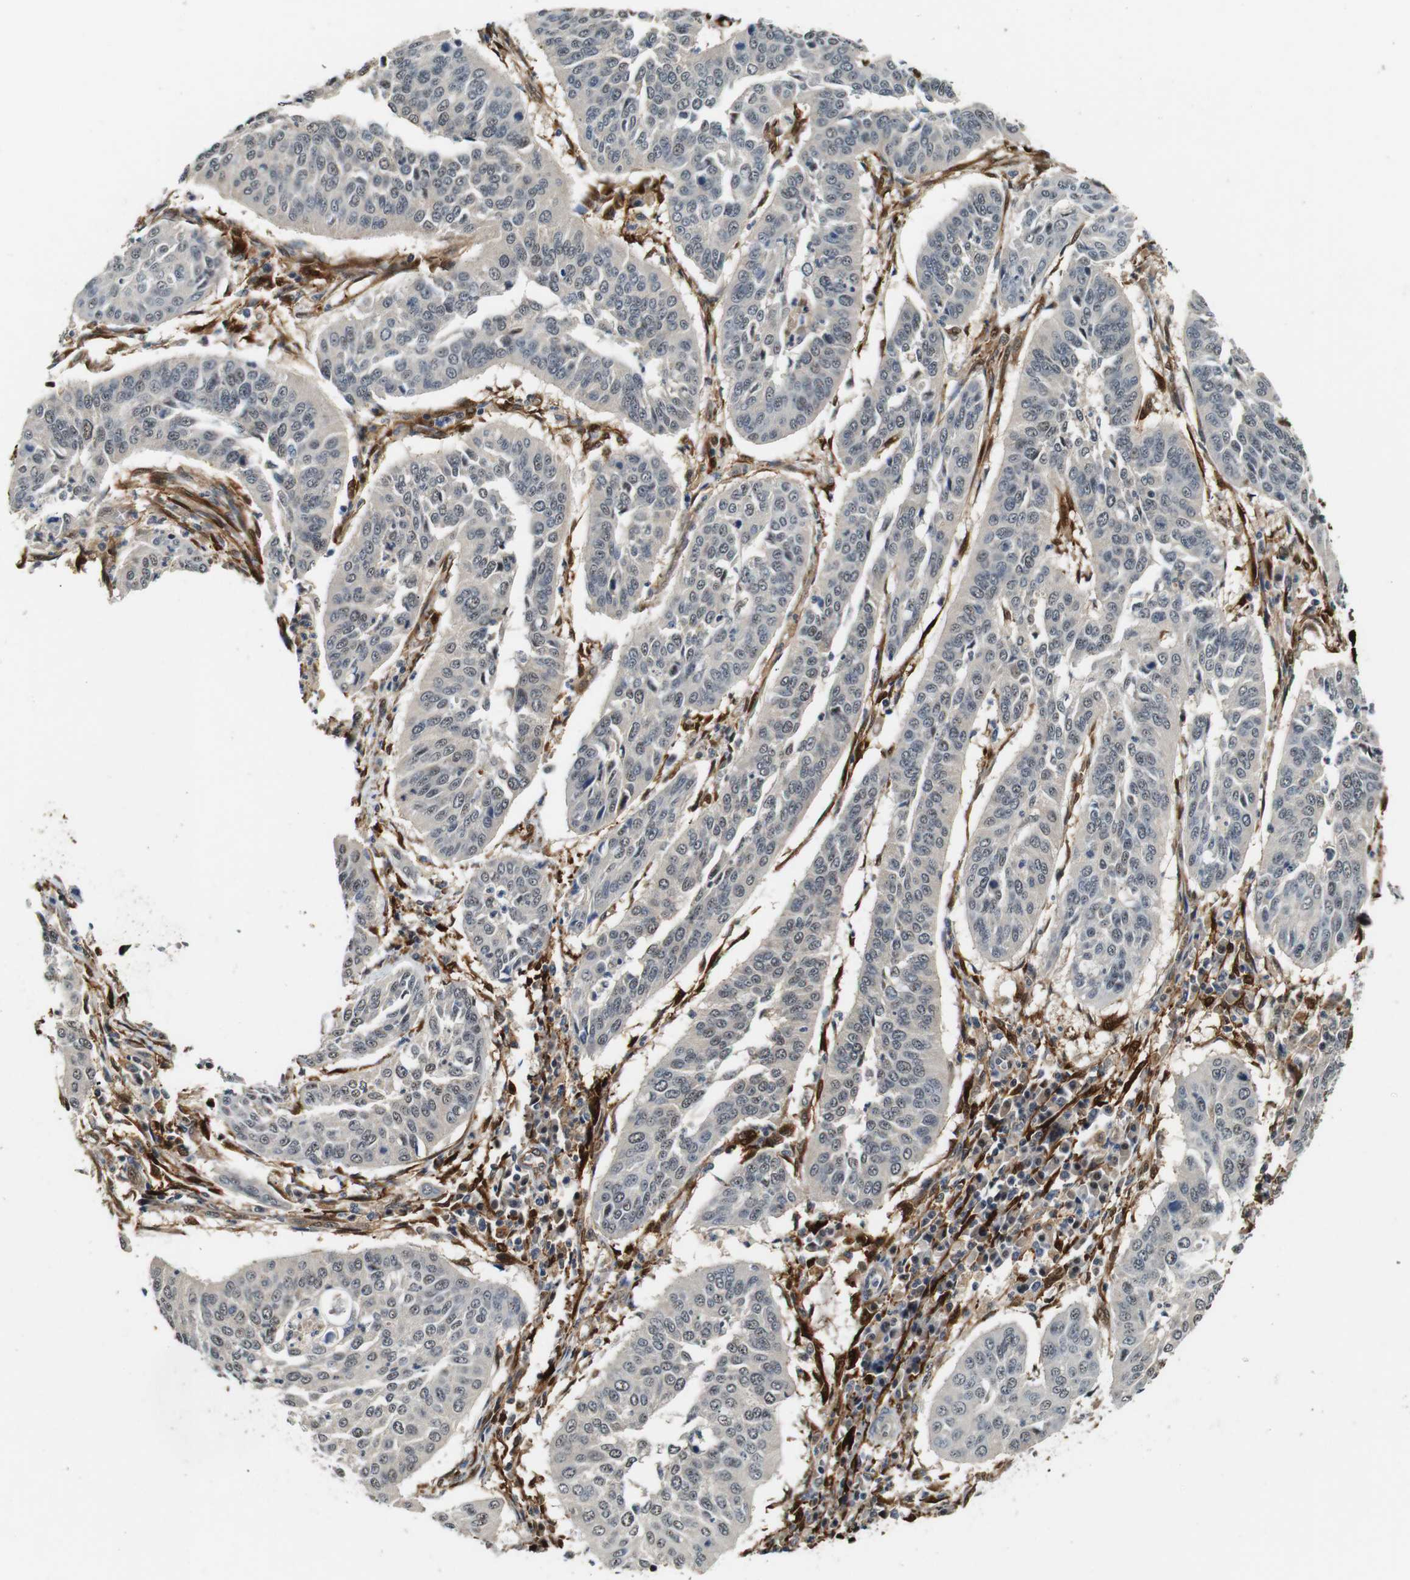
{"staining": {"intensity": "weak", "quantity": ">75%", "location": "cytoplasmic/membranous,nuclear"}, "tissue": "cervical cancer", "cell_type": "Tumor cells", "image_type": "cancer", "snomed": [{"axis": "morphology", "description": "Normal tissue, NOS"}, {"axis": "morphology", "description": "Squamous cell carcinoma, NOS"}, {"axis": "topography", "description": "Cervix"}], "caption": "The image reveals staining of cervical cancer (squamous cell carcinoma), revealing weak cytoplasmic/membranous and nuclear protein staining (brown color) within tumor cells. (IHC, brightfield microscopy, high magnification).", "gene": "LXN", "patient": {"sex": "female", "age": 39}}